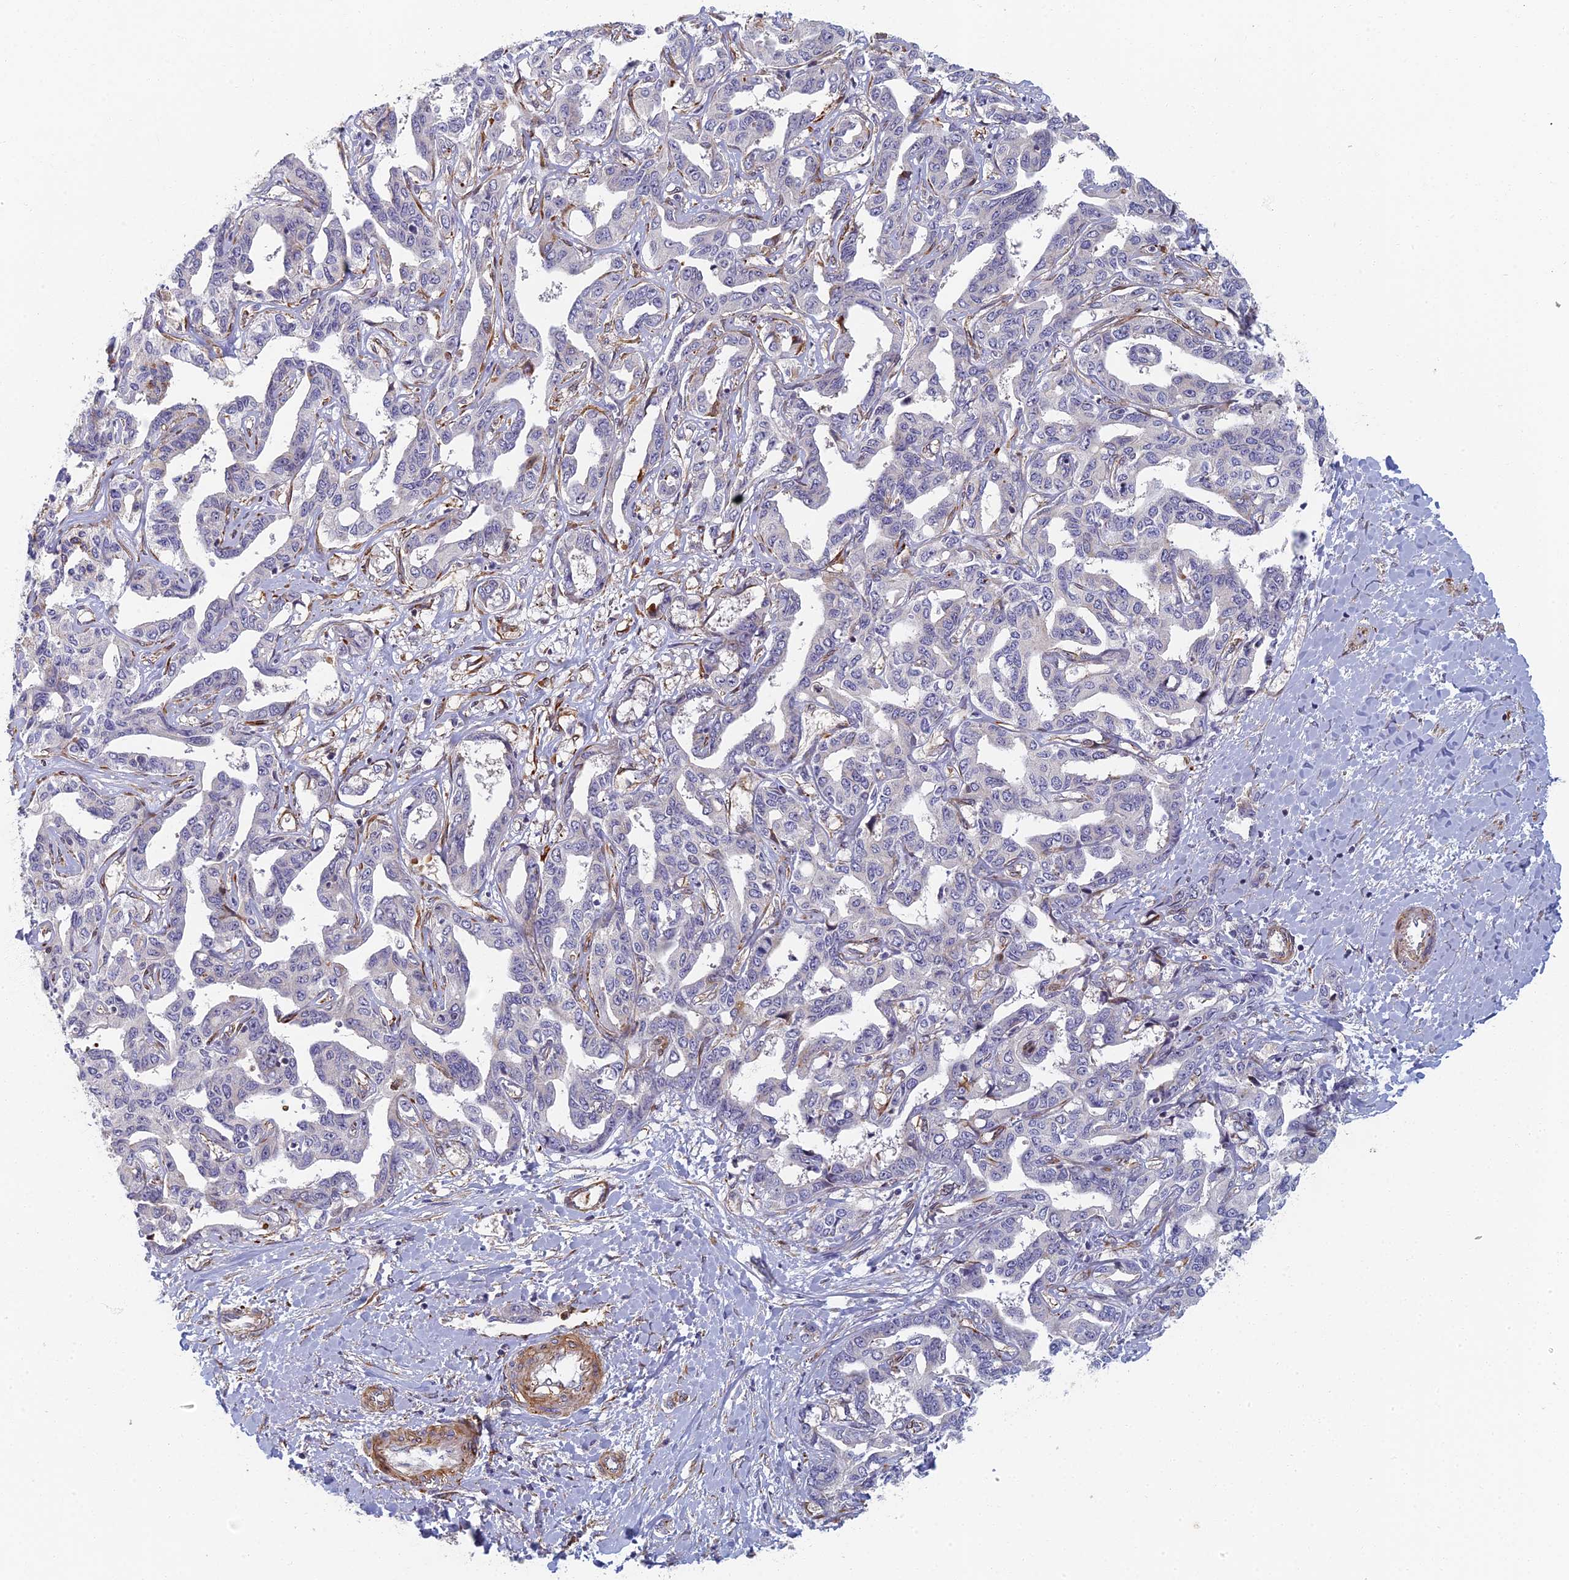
{"staining": {"intensity": "negative", "quantity": "none", "location": "none"}, "tissue": "liver cancer", "cell_type": "Tumor cells", "image_type": "cancer", "snomed": [{"axis": "morphology", "description": "Cholangiocarcinoma"}, {"axis": "topography", "description": "Liver"}], "caption": "The histopathology image demonstrates no staining of tumor cells in liver cancer (cholangiocarcinoma).", "gene": "ABCB10", "patient": {"sex": "male", "age": 59}}